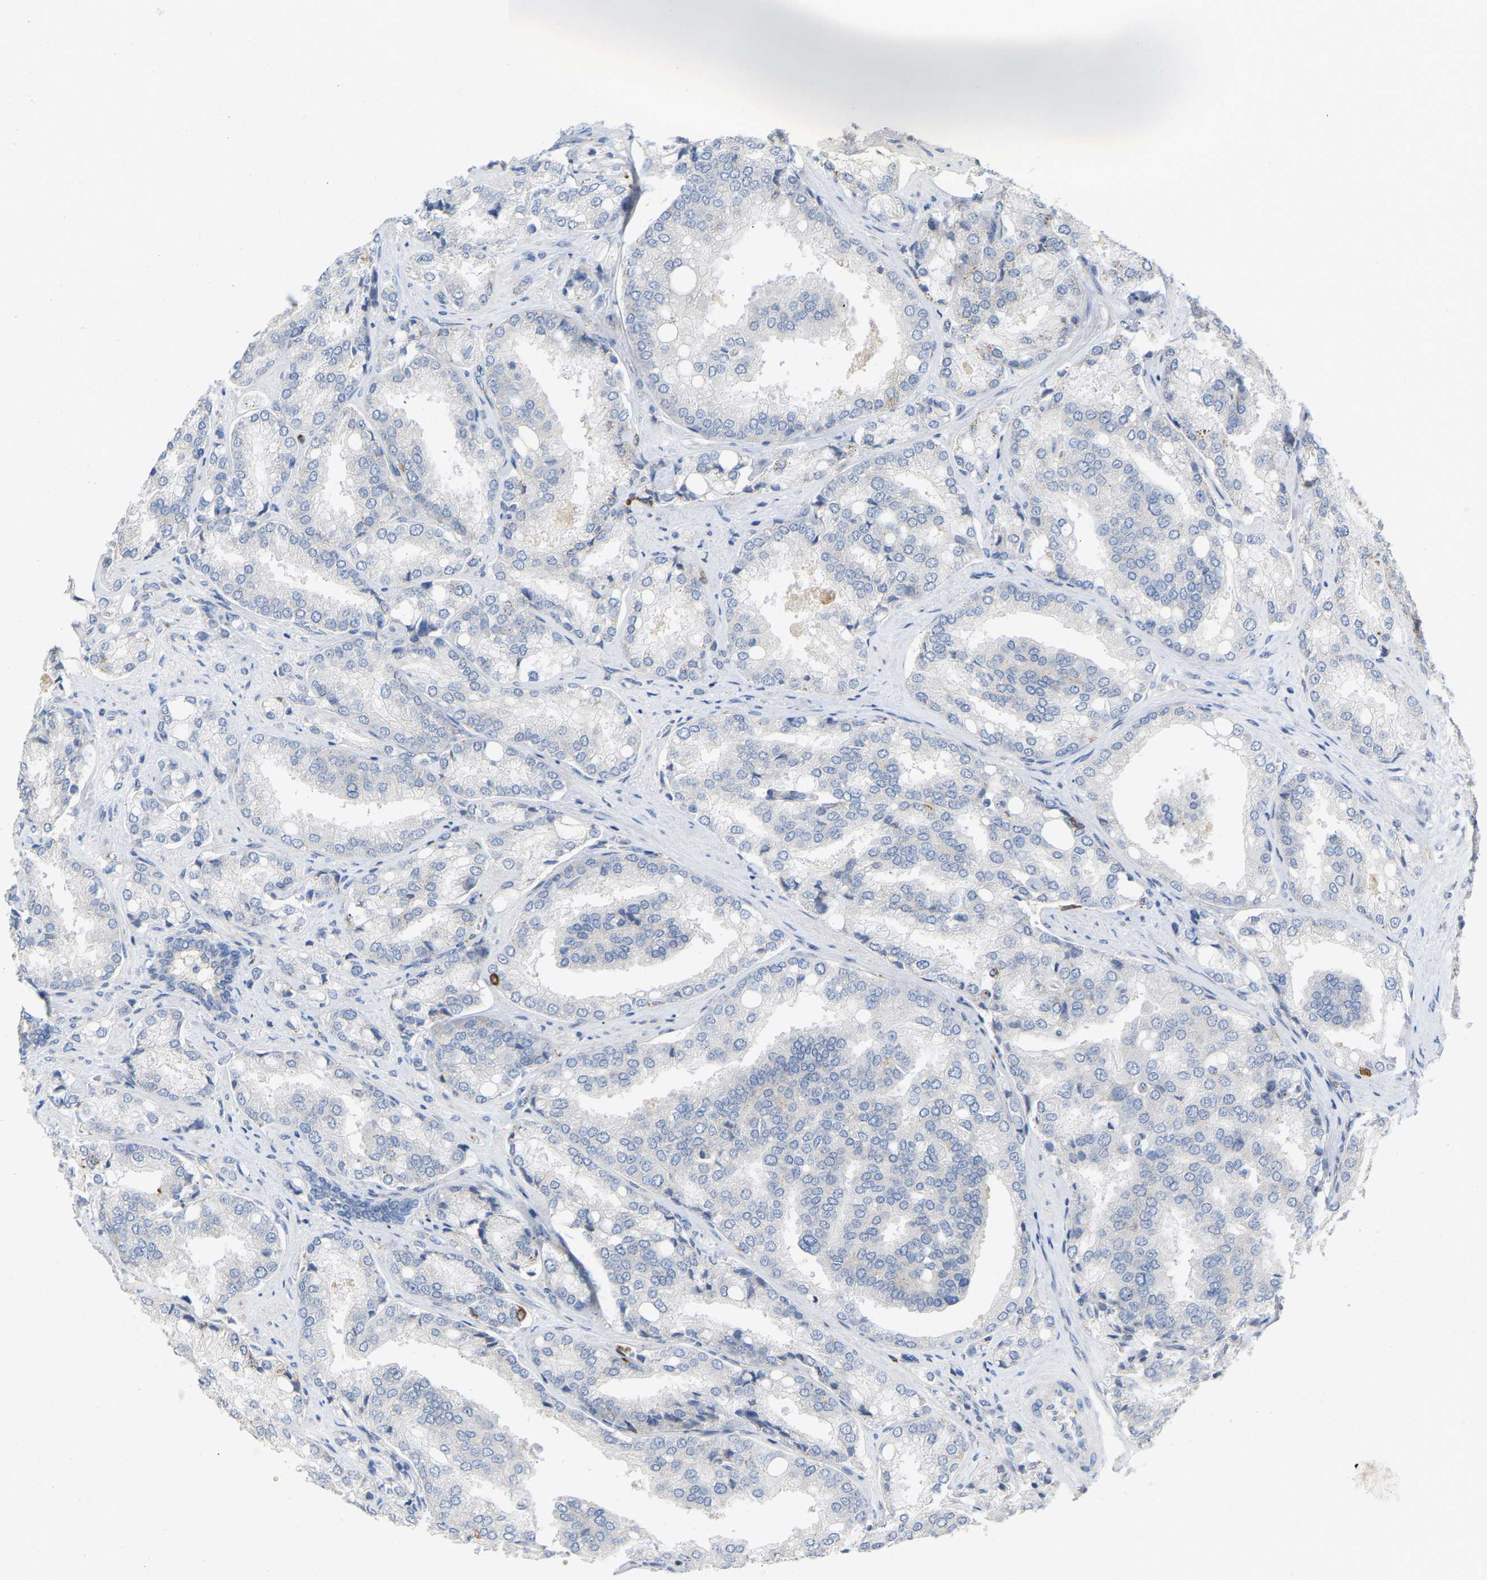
{"staining": {"intensity": "negative", "quantity": "none", "location": "none"}, "tissue": "prostate cancer", "cell_type": "Tumor cells", "image_type": "cancer", "snomed": [{"axis": "morphology", "description": "Adenocarcinoma, High grade"}, {"axis": "topography", "description": "Prostate"}], "caption": "Immunohistochemistry (IHC) photomicrograph of neoplastic tissue: human prostate cancer stained with DAB displays no significant protein staining in tumor cells.", "gene": "RHEB", "patient": {"sex": "male", "age": 50}}